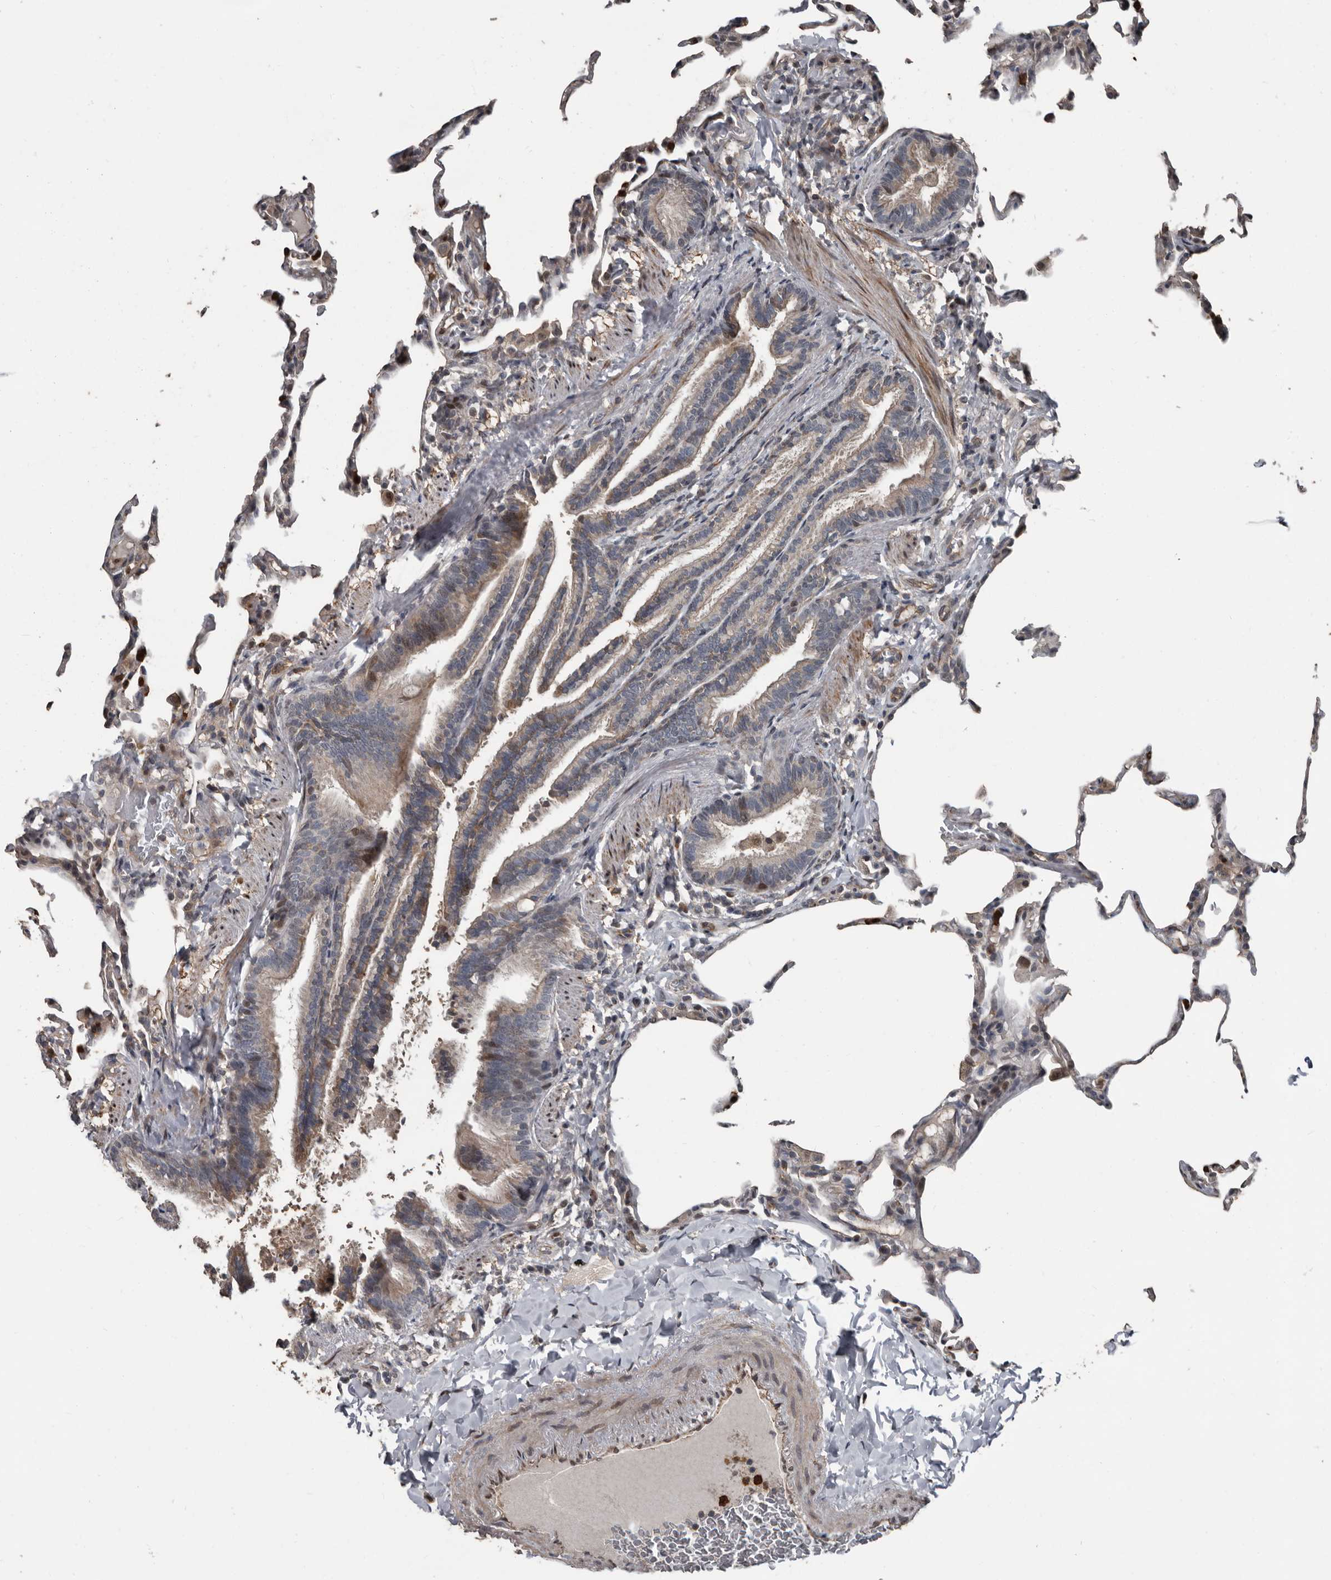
{"staining": {"intensity": "negative", "quantity": "none", "location": "none"}, "tissue": "lung", "cell_type": "Alveolar cells", "image_type": "normal", "snomed": [{"axis": "morphology", "description": "Normal tissue, NOS"}, {"axis": "topography", "description": "Lung"}], "caption": "Immunohistochemical staining of benign human lung reveals no significant positivity in alveolar cells. (DAB (3,3'-diaminobenzidine) immunohistochemistry (IHC), high magnification).", "gene": "FSBP", "patient": {"sex": "male", "age": 20}}